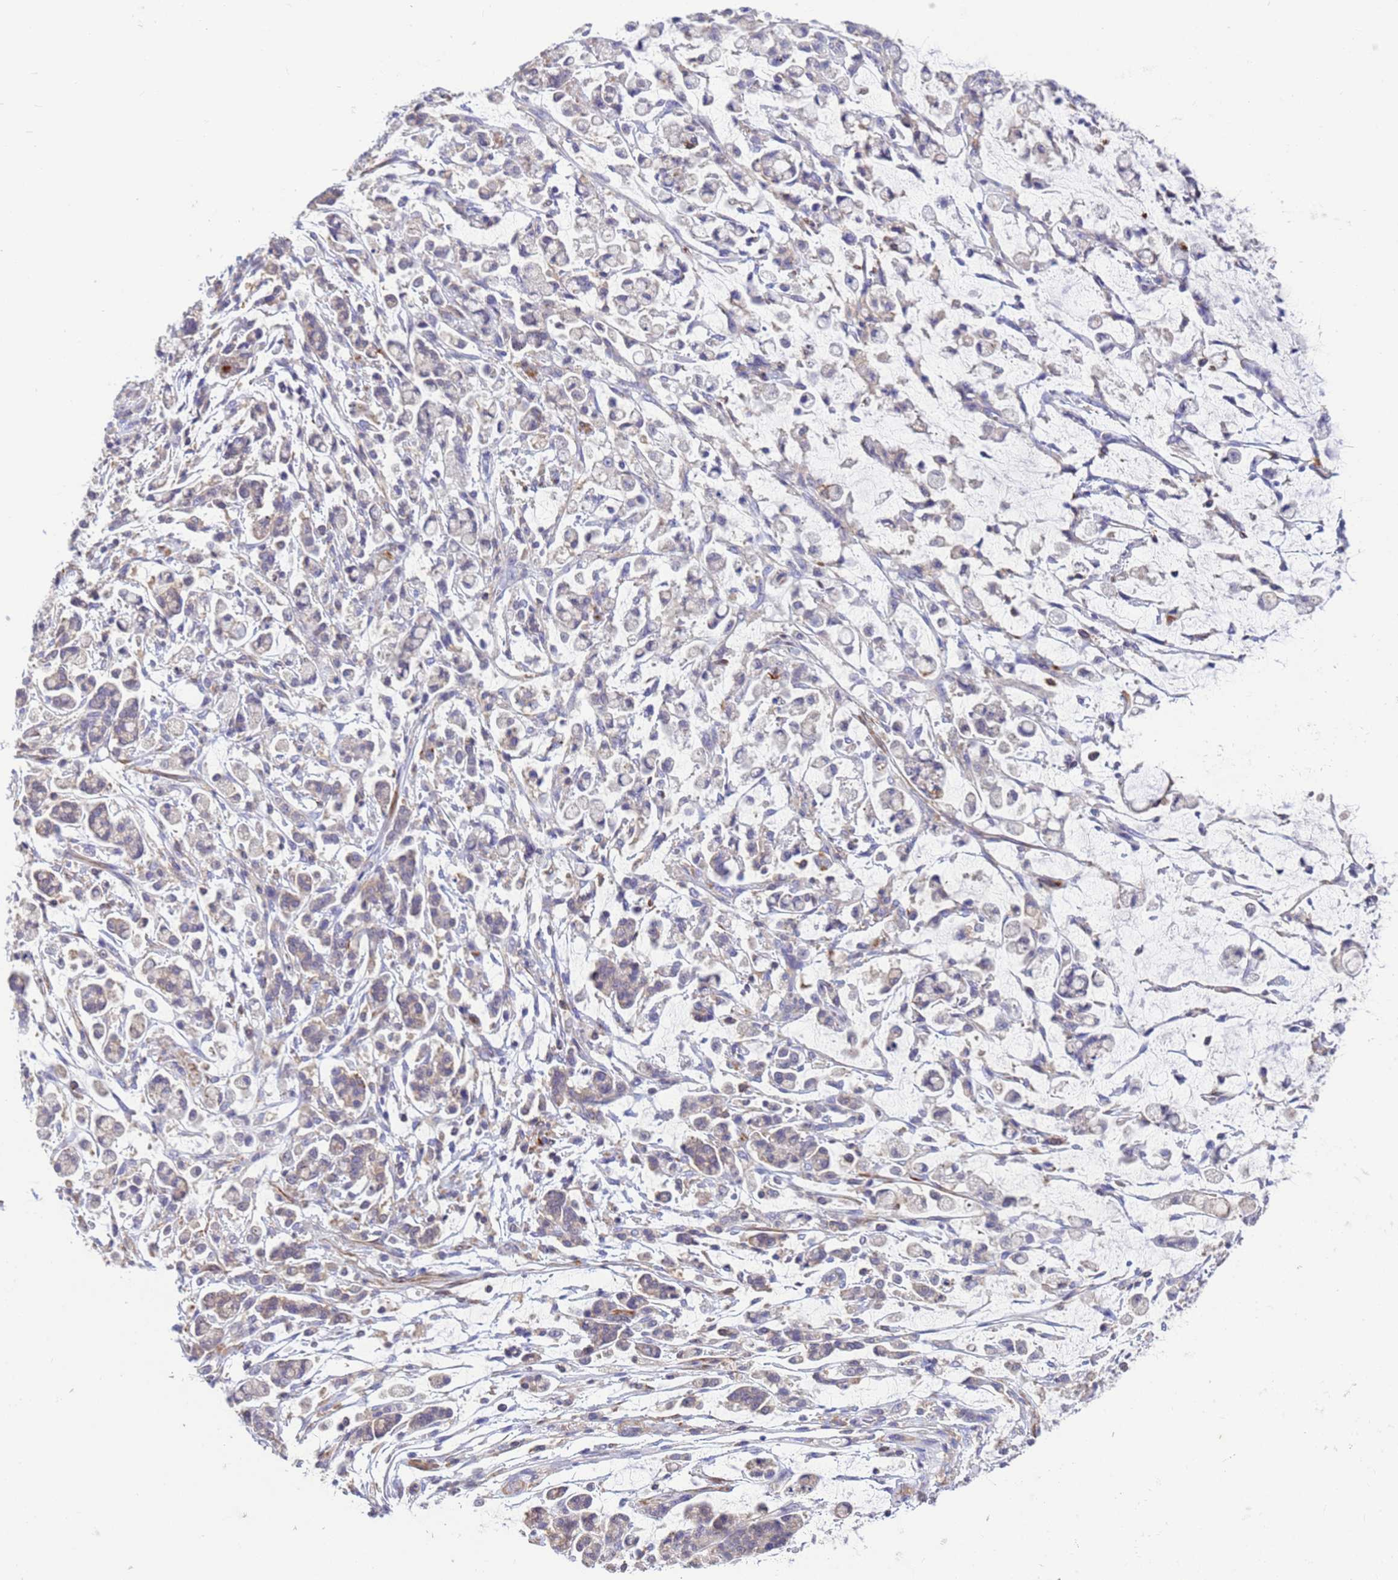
{"staining": {"intensity": "weak", "quantity": "<25%", "location": "cytoplasmic/membranous"}, "tissue": "stomach cancer", "cell_type": "Tumor cells", "image_type": "cancer", "snomed": [{"axis": "morphology", "description": "Adenocarcinoma, NOS"}, {"axis": "topography", "description": "Stomach"}], "caption": "High magnification brightfield microscopy of stomach cancer stained with DAB (3,3'-diaminobenzidine) (brown) and counterstained with hematoxylin (blue): tumor cells show no significant staining.", "gene": "KLHL13", "patient": {"sex": "female", "age": 60}}